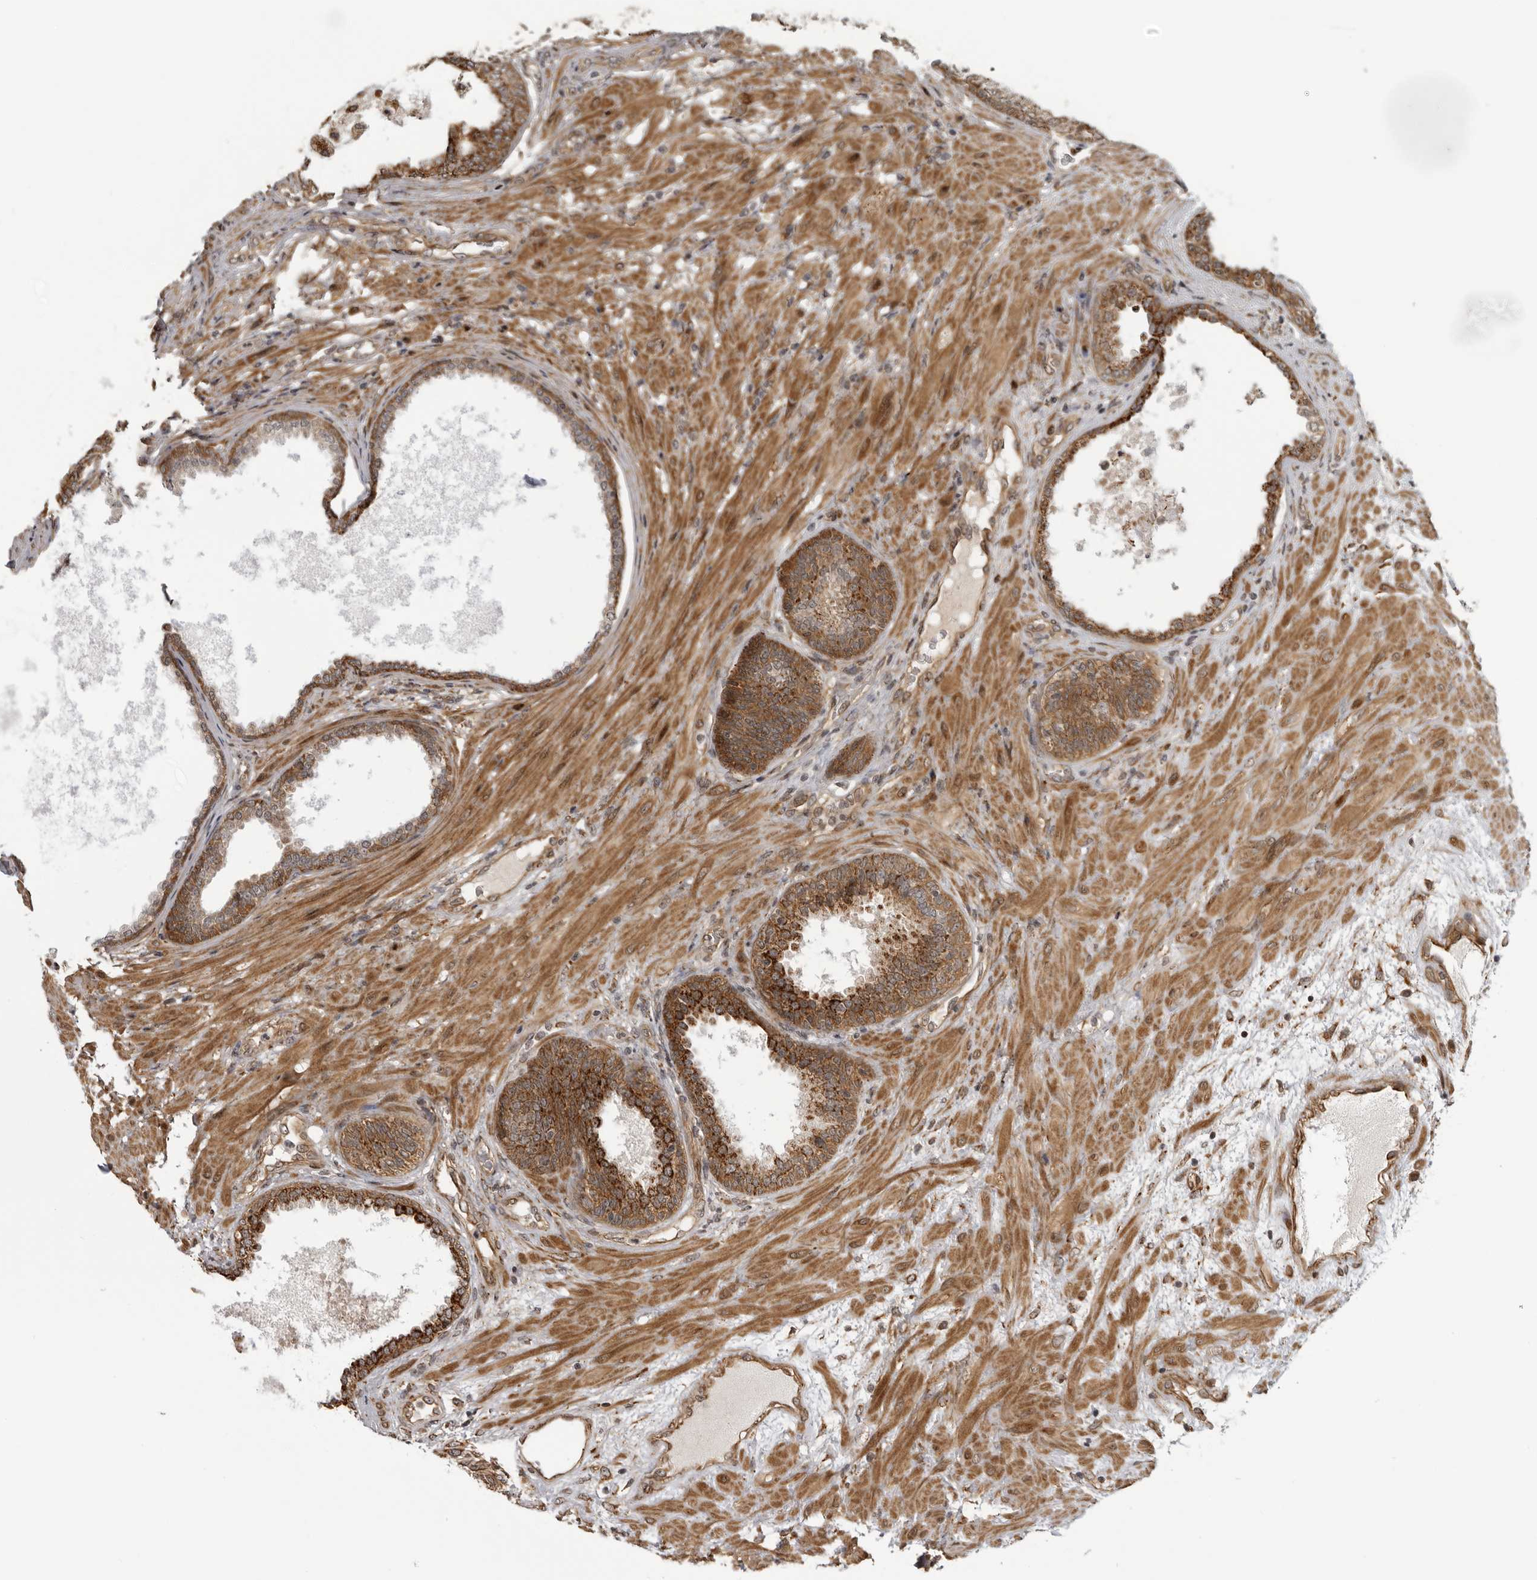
{"staining": {"intensity": "strong", "quantity": ">75%", "location": "cytoplasmic/membranous"}, "tissue": "prostate", "cell_type": "Glandular cells", "image_type": "normal", "snomed": [{"axis": "morphology", "description": "Normal tissue, NOS"}, {"axis": "topography", "description": "Prostate"}], "caption": "Immunohistochemistry (DAB (3,3'-diaminobenzidine)) staining of normal prostate exhibits strong cytoplasmic/membranous protein staining in about >75% of glandular cells.", "gene": "DNAH14", "patient": {"sex": "male", "age": 76}}